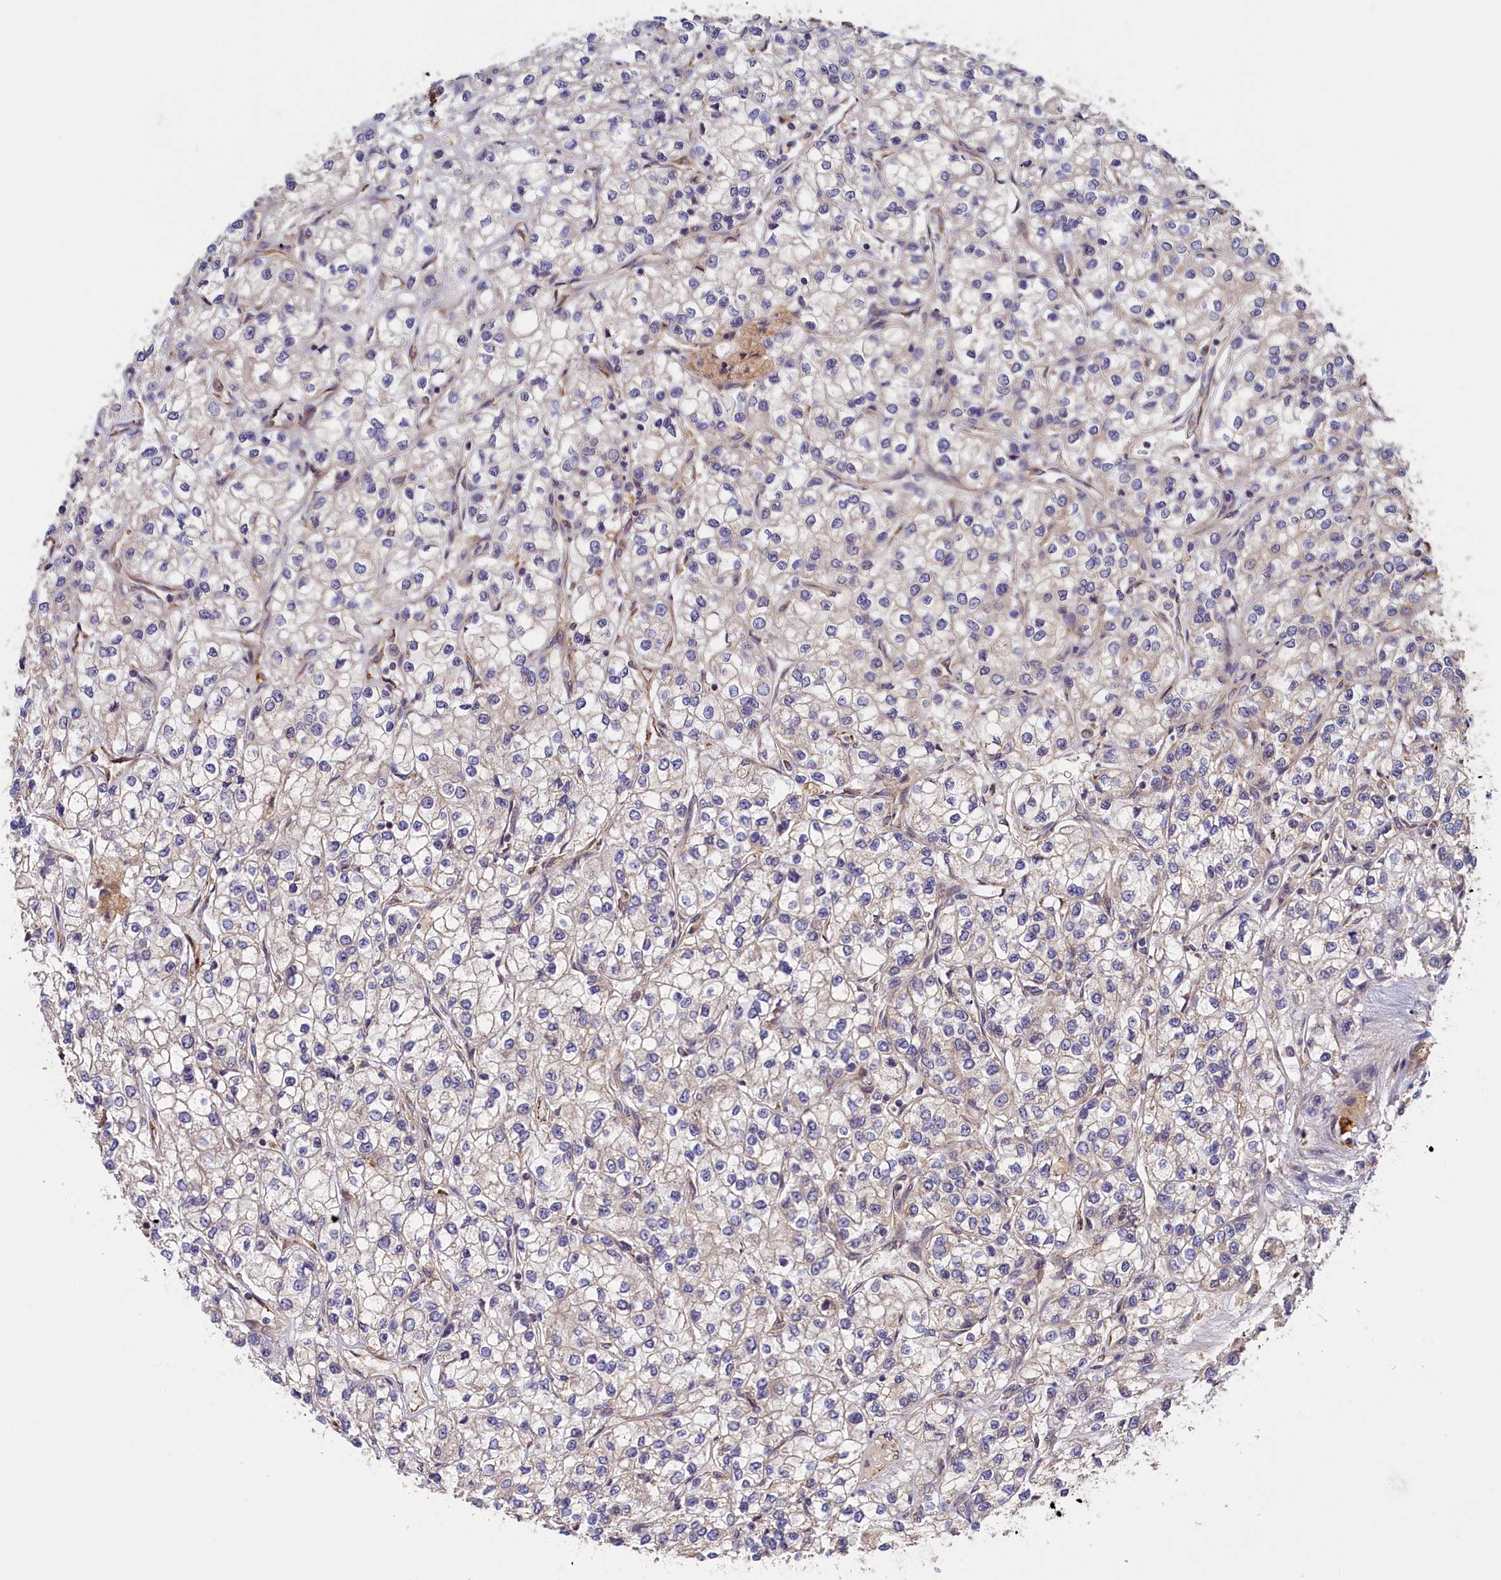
{"staining": {"intensity": "negative", "quantity": "none", "location": "none"}, "tissue": "renal cancer", "cell_type": "Tumor cells", "image_type": "cancer", "snomed": [{"axis": "morphology", "description": "Adenocarcinoma, NOS"}, {"axis": "topography", "description": "Kidney"}], "caption": "DAB (3,3'-diaminobenzidine) immunohistochemical staining of human renal cancer displays no significant expression in tumor cells.", "gene": "CEP44", "patient": {"sex": "male", "age": 80}}